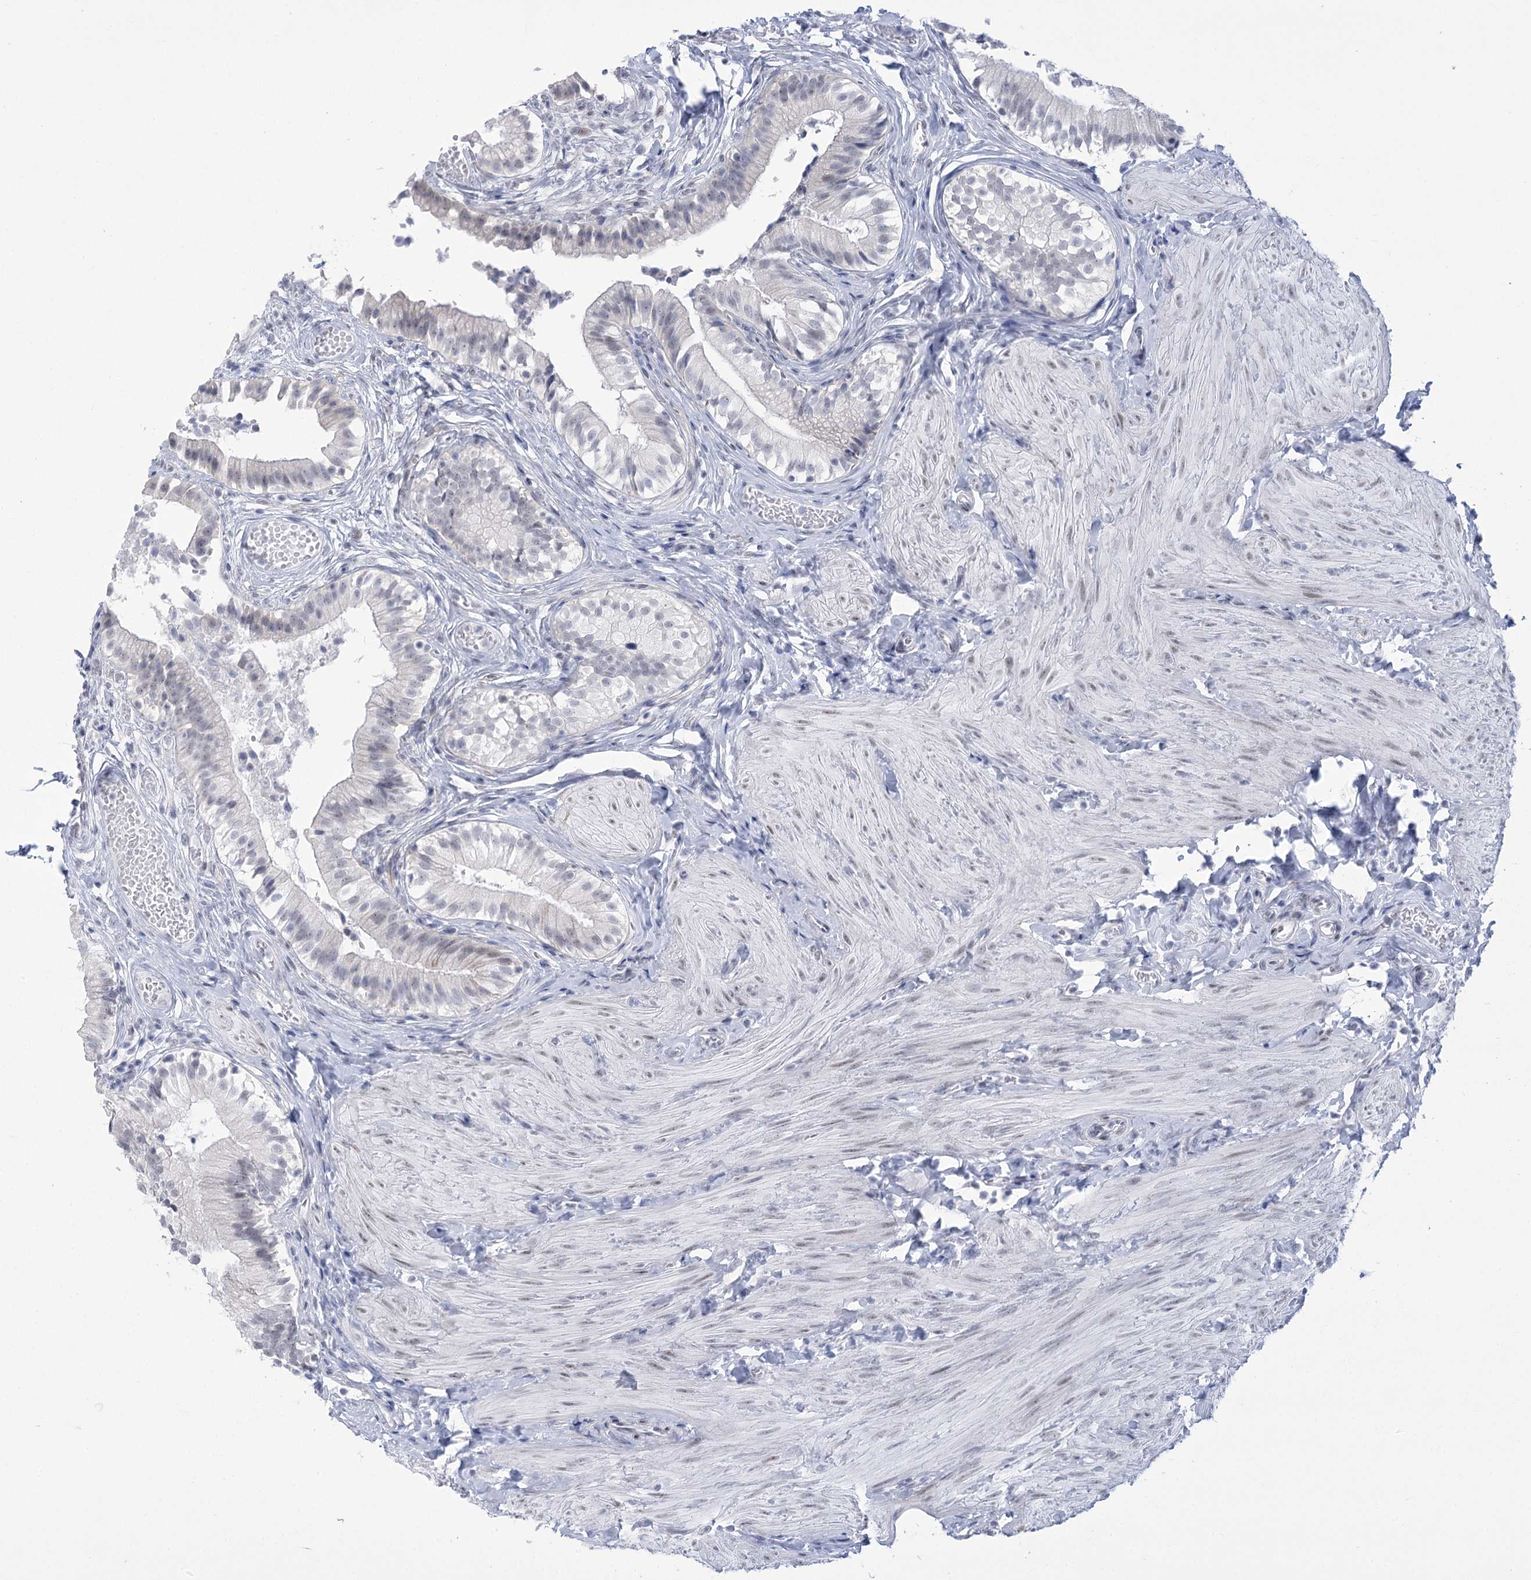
{"staining": {"intensity": "moderate", "quantity": "<25%", "location": "cytoplasmic/membranous"}, "tissue": "gallbladder", "cell_type": "Glandular cells", "image_type": "normal", "snomed": [{"axis": "morphology", "description": "Normal tissue, NOS"}, {"axis": "topography", "description": "Gallbladder"}], "caption": "Normal gallbladder was stained to show a protein in brown. There is low levels of moderate cytoplasmic/membranous staining in approximately <25% of glandular cells. The protein is stained brown, and the nuclei are stained in blue (DAB IHC with brightfield microscopy, high magnification).", "gene": "HORMAD1", "patient": {"sex": "female", "age": 47}}